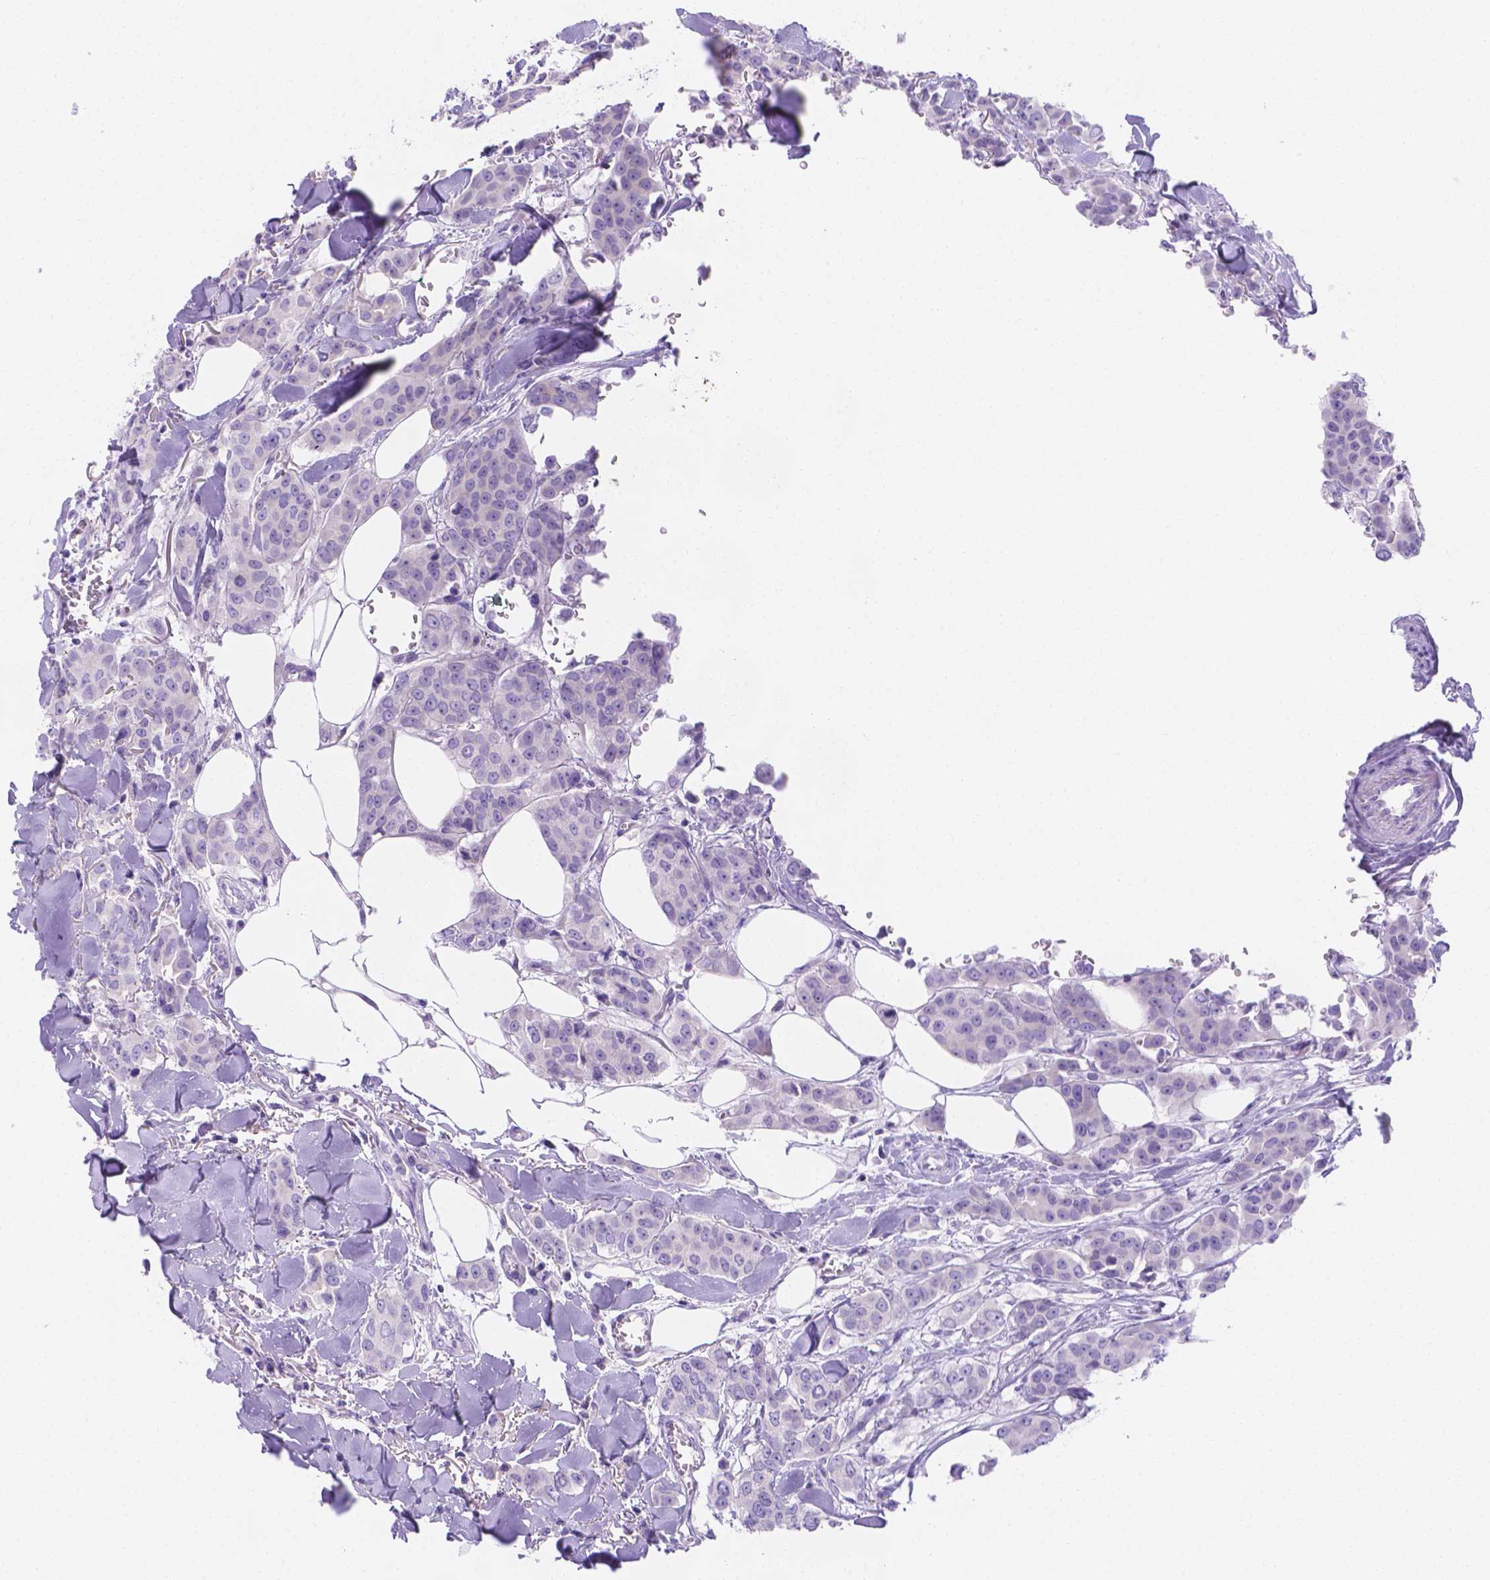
{"staining": {"intensity": "negative", "quantity": "none", "location": "none"}, "tissue": "breast cancer", "cell_type": "Tumor cells", "image_type": "cancer", "snomed": [{"axis": "morphology", "description": "Duct carcinoma"}, {"axis": "topography", "description": "Breast"}], "caption": "Tumor cells show no significant expression in breast invasive ductal carcinoma. The staining is performed using DAB (3,3'-diaminobenzidine) brown chromogen with nuclei counter-stained in using hematoxylin.", "gene": "MLN", "patient": {"sex": "female", "age": 94}}